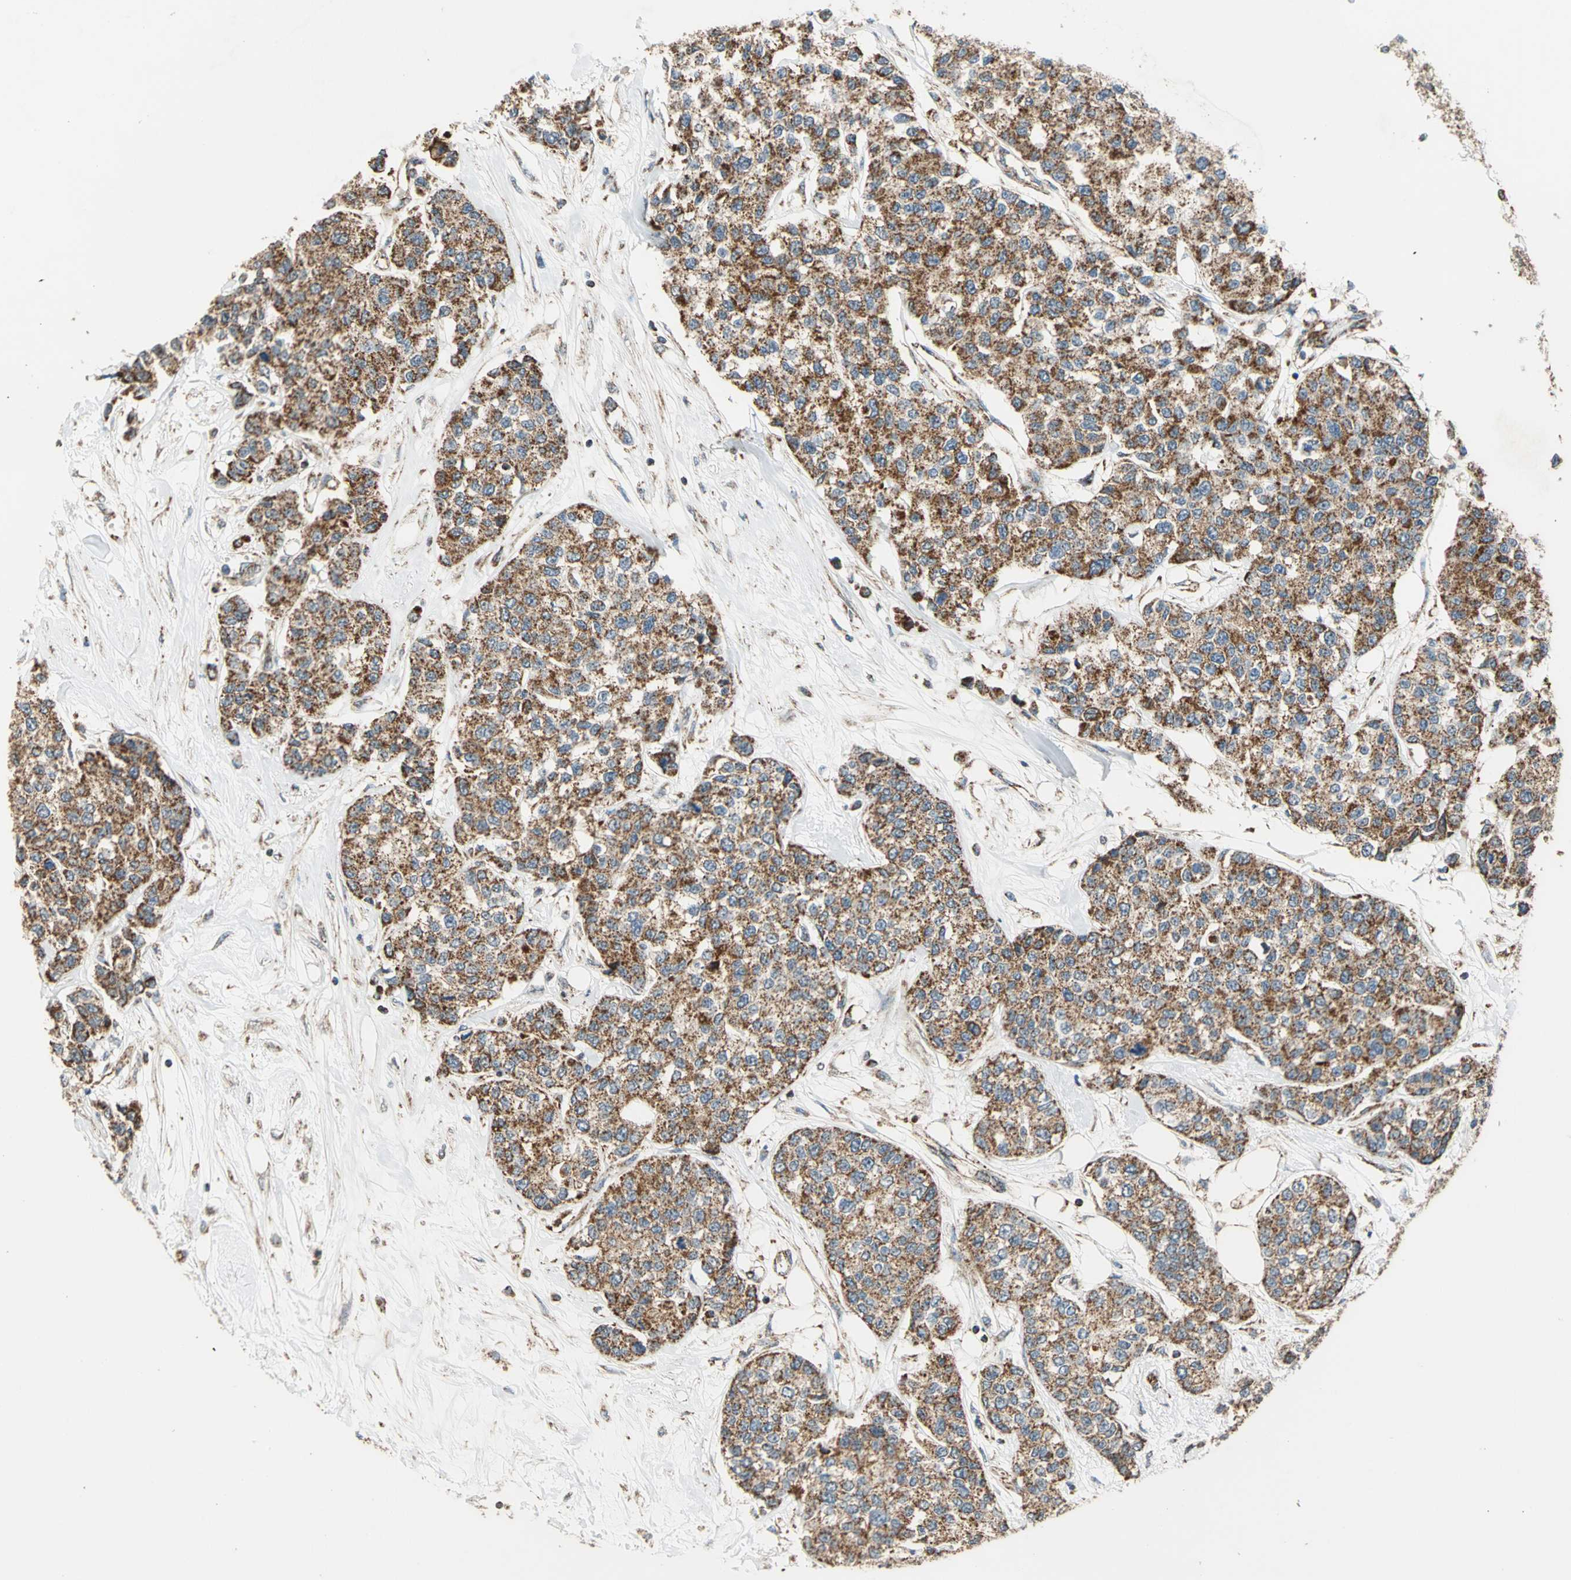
{"staining": {"intensity": "moderate", "quantity": ">75%", "location": "cytoplasmic/membranous"}, "tissue": "breast cancer", "cell_type": "Tumor cells", "image_type": "cancer", "snomed": [{"axis": "morphology", "description": "Duct carcinoma"}, {"axis": "topography", "description": "Breast"}], "caption": "Protein expression analysis of breast invasive ductal carcinoma shows moderate cytoplasmic/membranous positivity in approximately >75% of tumor cells.", "gene": "MRPS22", "patient": {"sex": "female", "age": 51}}